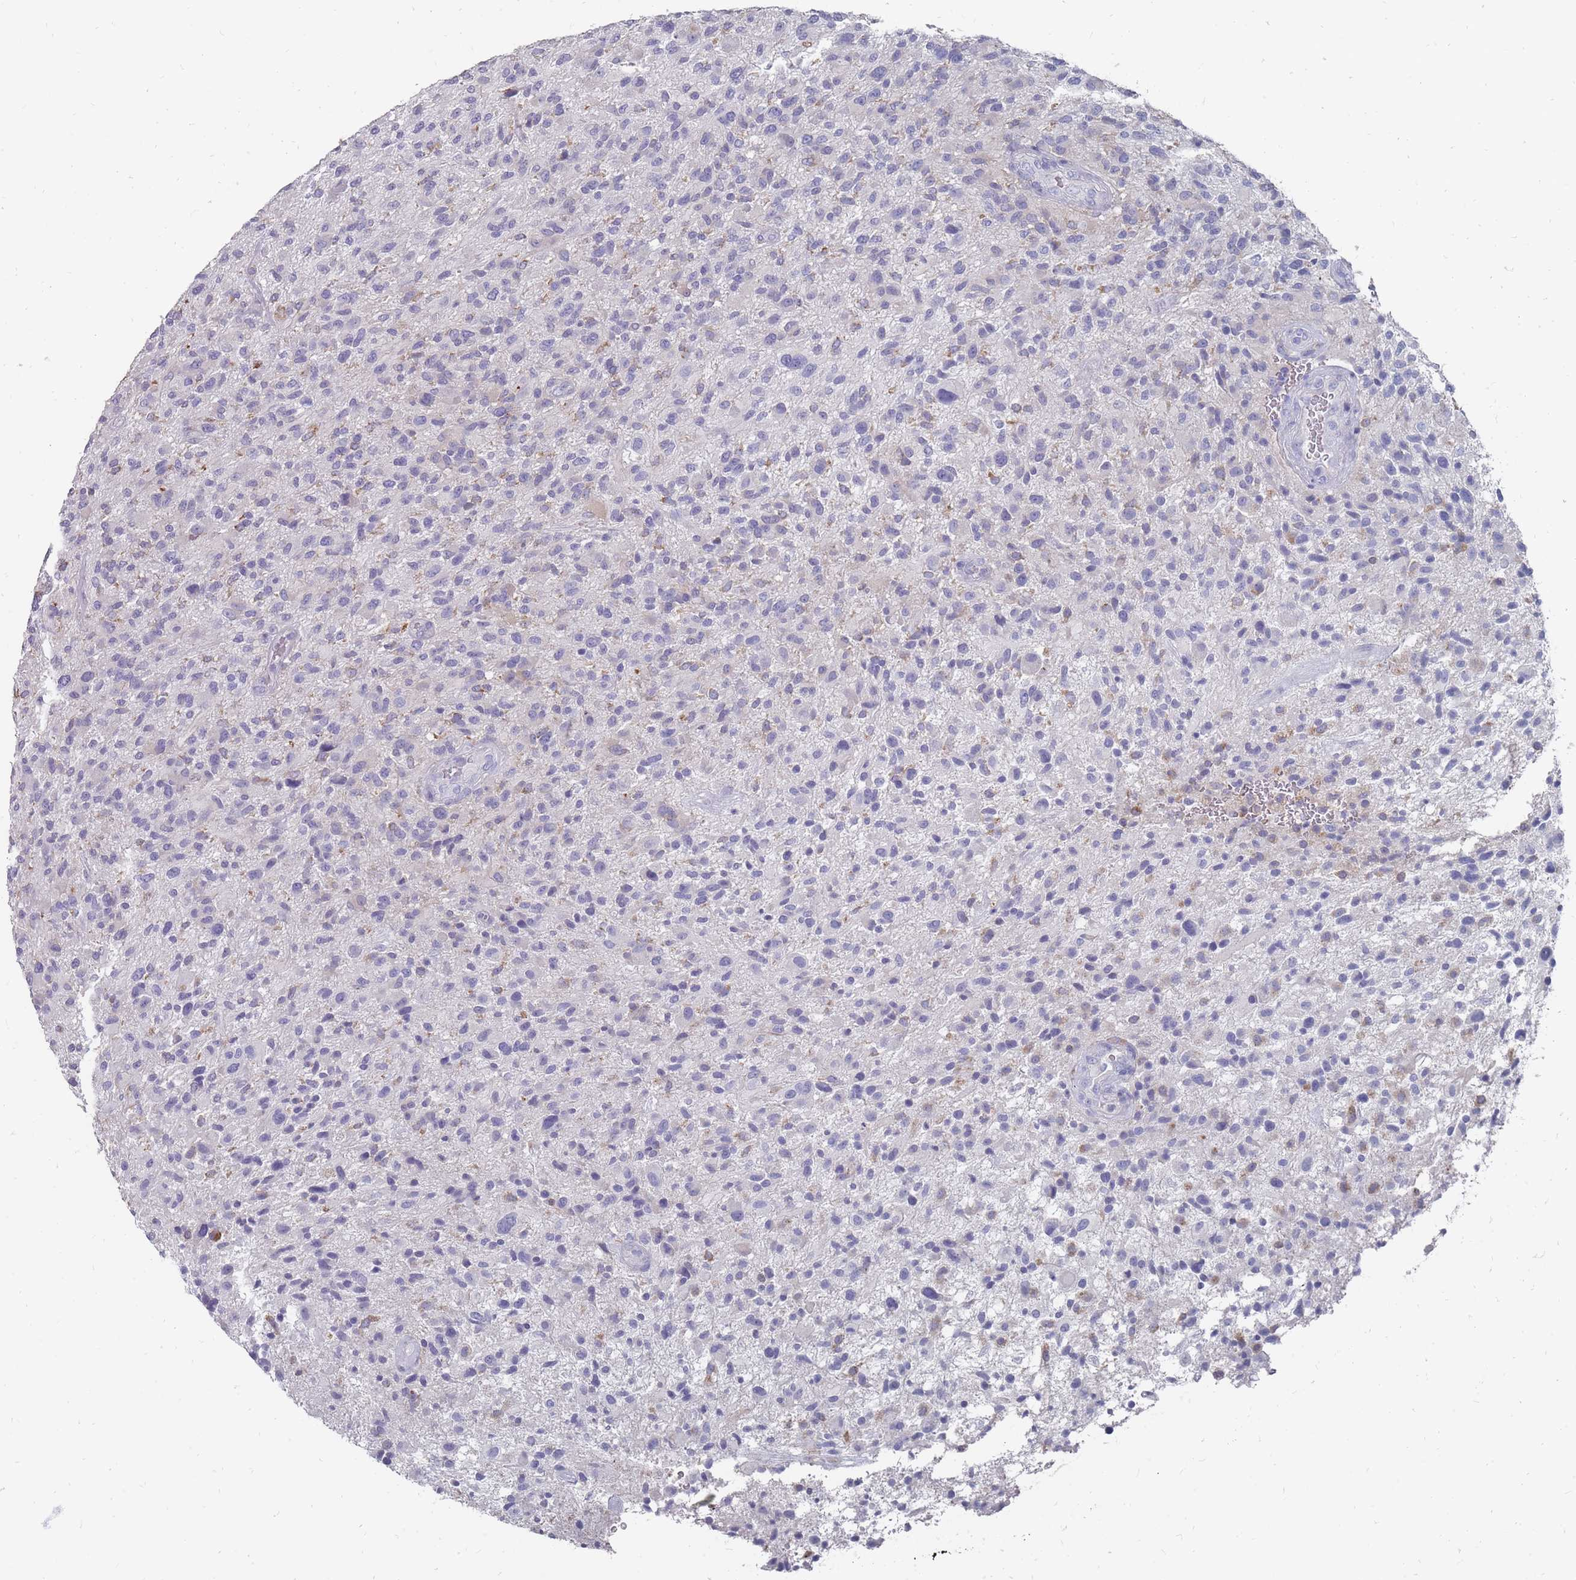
{"staining": {"intensity": "negative", "quantity": "none", "location": "none"}, "tissue": "glioma", "cell_type": "Tumor cells", "image_type": "cancer", "snomed": [{"axis": "morphology", "description": "Glioma, malignant, High grade"}, {"axis": "topography", "description": "Brain"}], "caption": "A photomicrograph of human high-grade glioma (malignant) is negative for staining in tumor cells. (DAB immunohistochemistry (IHC), high magnification).", "gene": "OTULINL", "patient": {"sex": "male", "age": 47}}